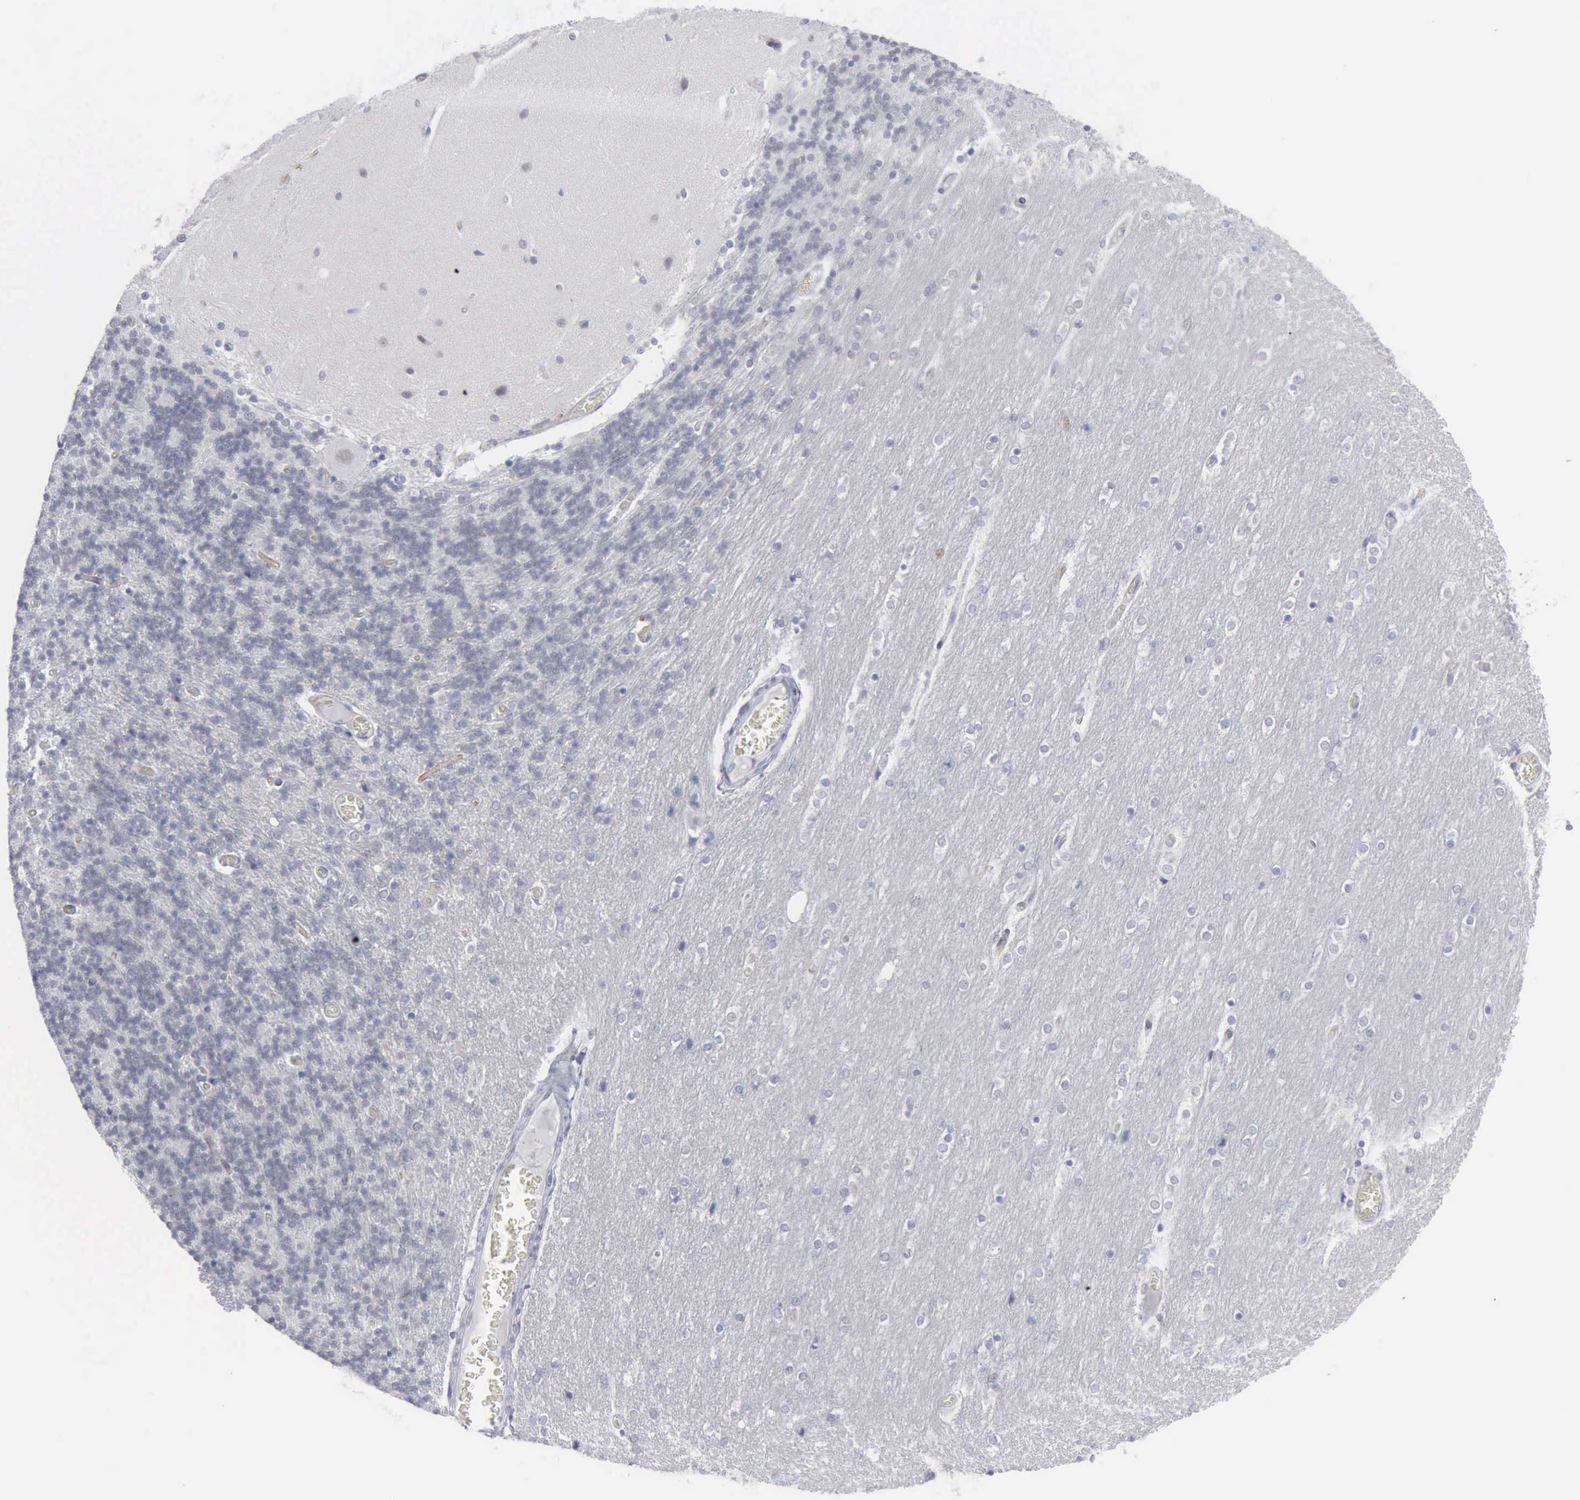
{"staining": {"intensity": "negative", "quantity": "none", "location": "none"}, "tissue": "cerebellum", "cell_type": "Cells in granular layer", "image_type": "normal", "snomed": [{"axis": "morphology", "description": "Normal tissue, NOS"}, {"axis": "topography", "description": "Cerebellum"}], "caption": "Immunohistochemical staining of unremarkable human cerebellum shows no significant expression in cells in granular layer. The staining was performed using DAB to visualize the protein expression in brown, while the nuclei were stained in blue with hematoxylin (Magnification: 20x).", "gene": "MCM5", "patient": {"sex": "female", "age": 54}}